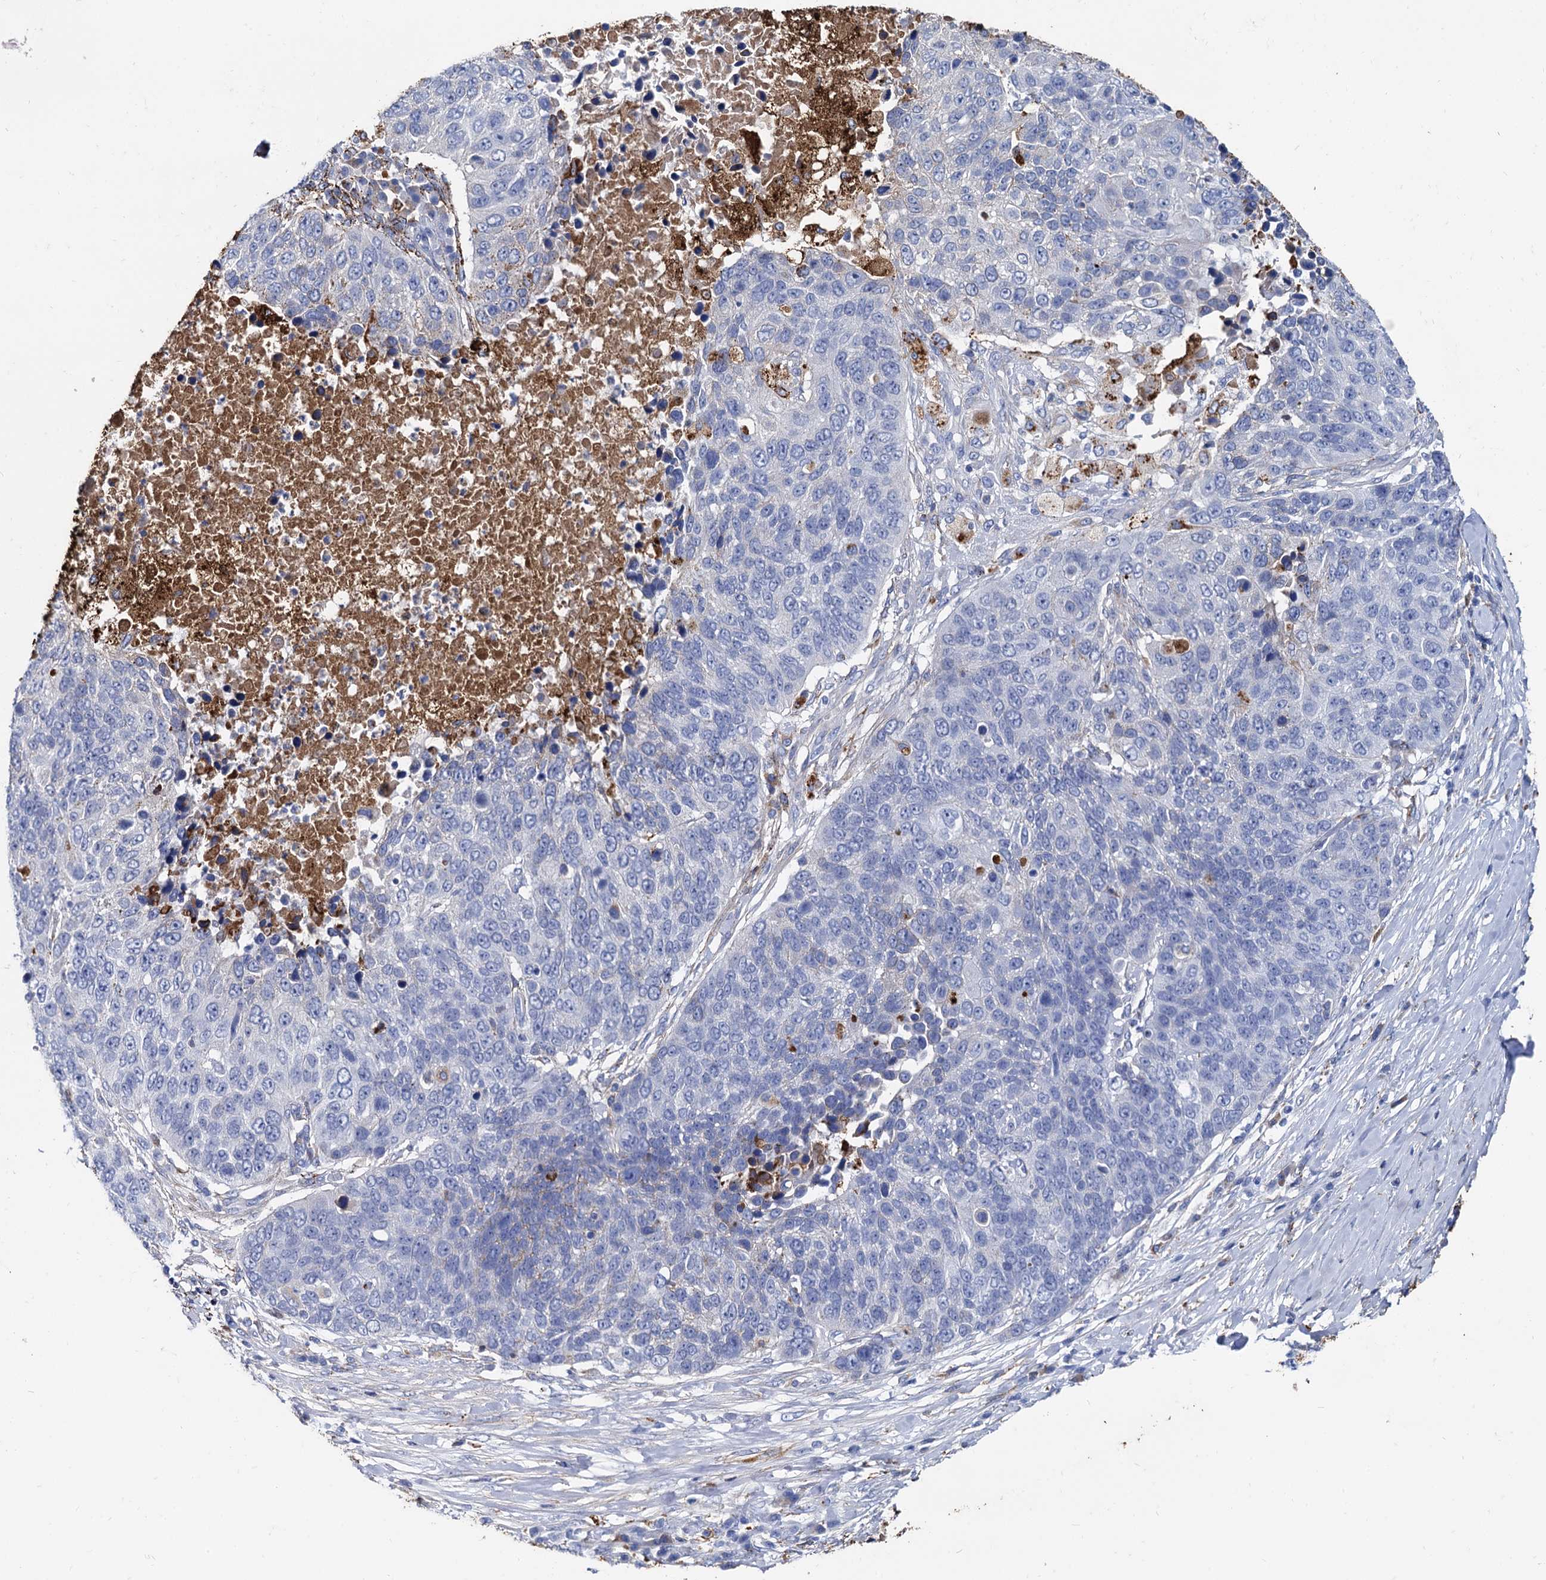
{"staining": {"intensity": "negative", "quantity": "none", "location": "none"}, "tissue": "lung cancer", "cell_type": "Tumor cells", "image_type": "cancer", "snomed": [{"axis": "morphology", "description": "Normal tissue, NOS"}, {"axis": "morphology", "description": "Squamous cell carcinoma, NOS"}, {"axis": "topography", "description": "Lymph node"}, {"axis": "topography", "description": "Lung"}], "caption": "Immunohistochemistry (IHC) of human lung cancer displays no positivity in tumor cells.", "gene": "APOD", "patient": {"sex": "male", "age": 66}}